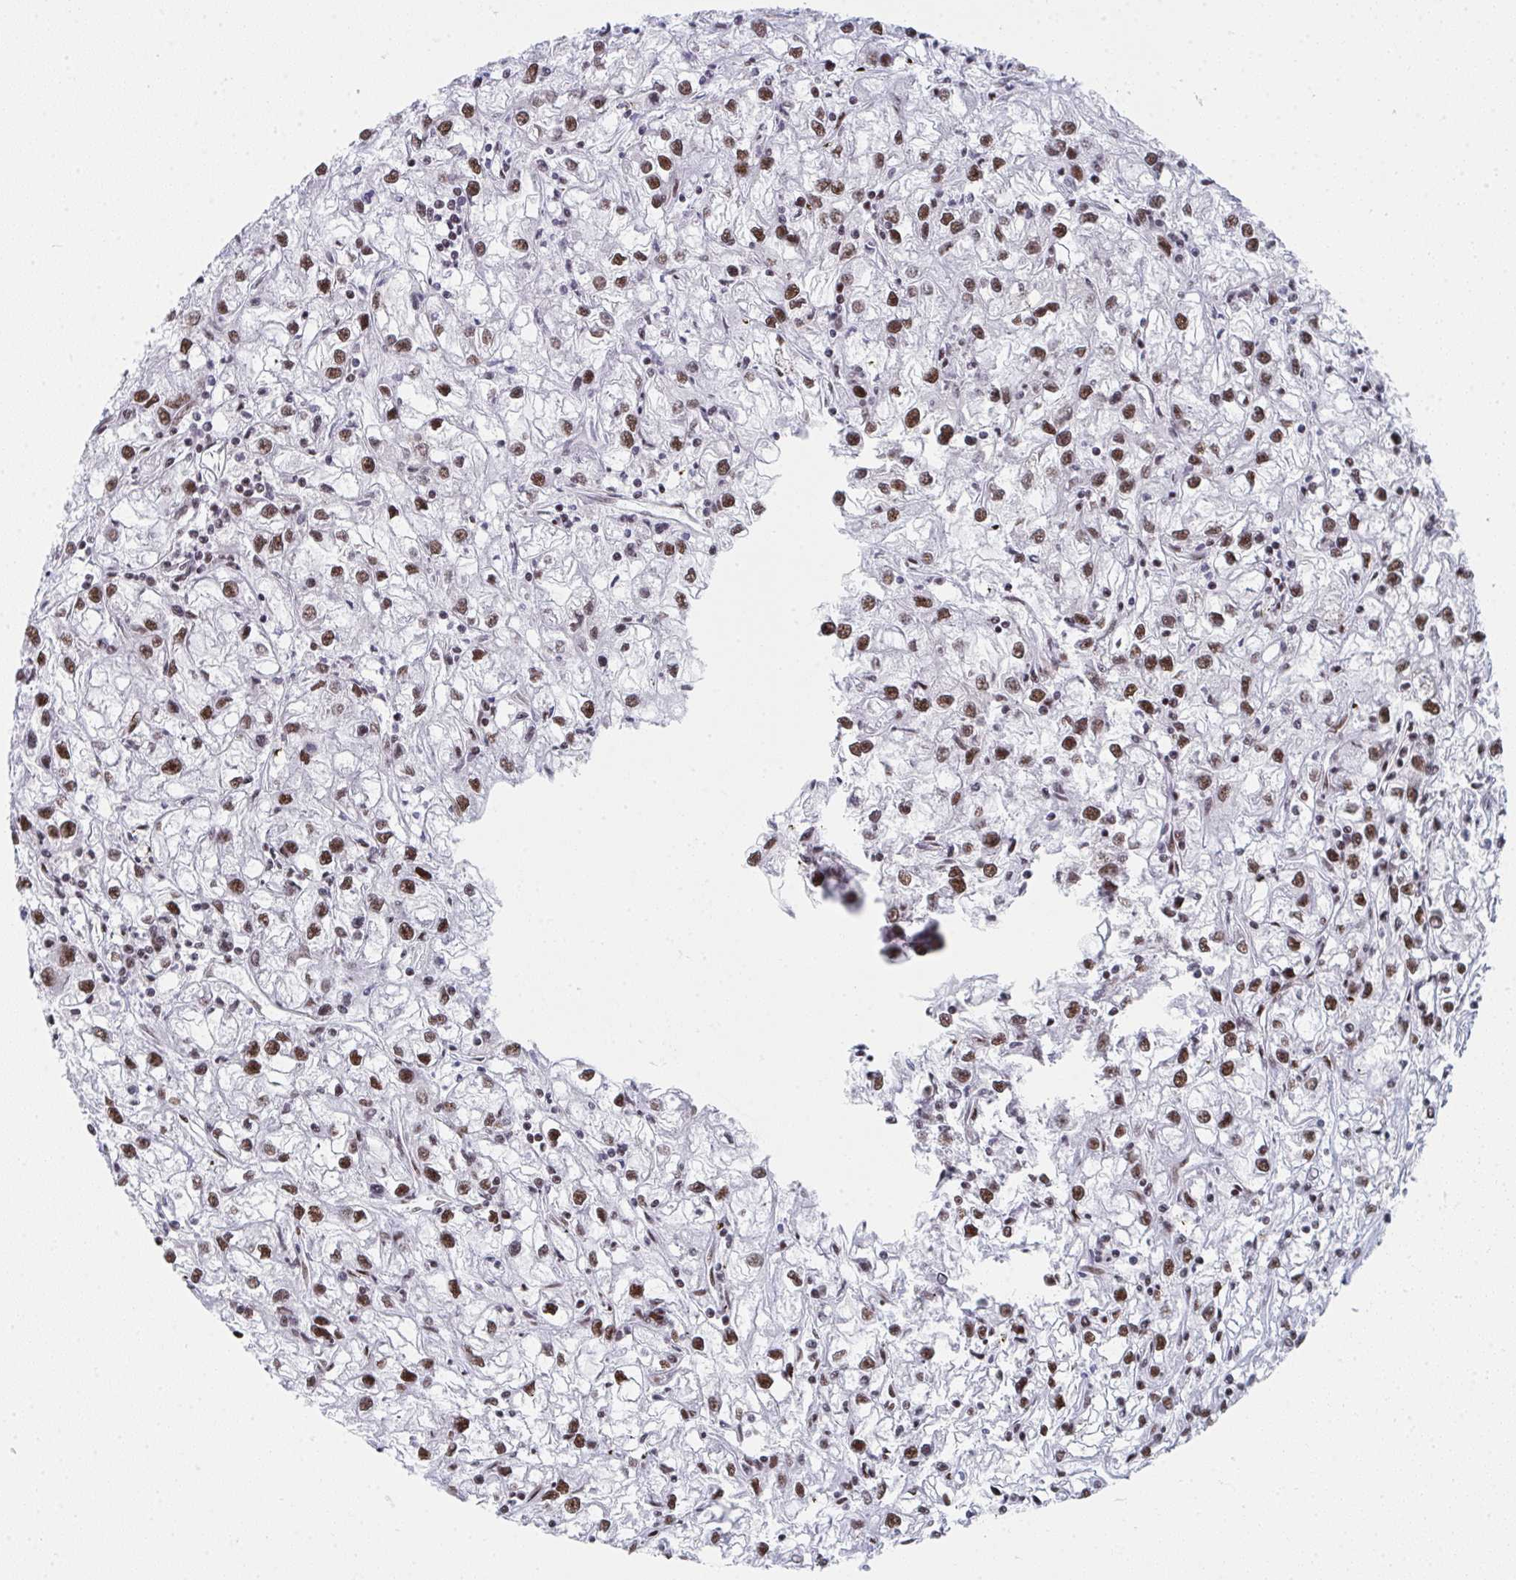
{"staining": {"intensity": "weak", "quantity": ">75%", "location": "nuclear"}, "tissue": "renal cancer", "cell_type": "Tumor cells", "image_type": "cancer", "snomed": [{"axis": "morphology", "description": "Adenocarcinoma, NOS"}, {"axis": "topography", "description": "Kidney"}], "caption": "Immunohistochemical staining of human renal adenocarcinoma reveals low levels of weak nuclear protein positivity in approximately >75% of tumor cells. (DAB IHC, brown staining for protein, blue staining for nuclei).", "gene": "SNRNP70", "patient": {"sex": "female", "age": 59}}